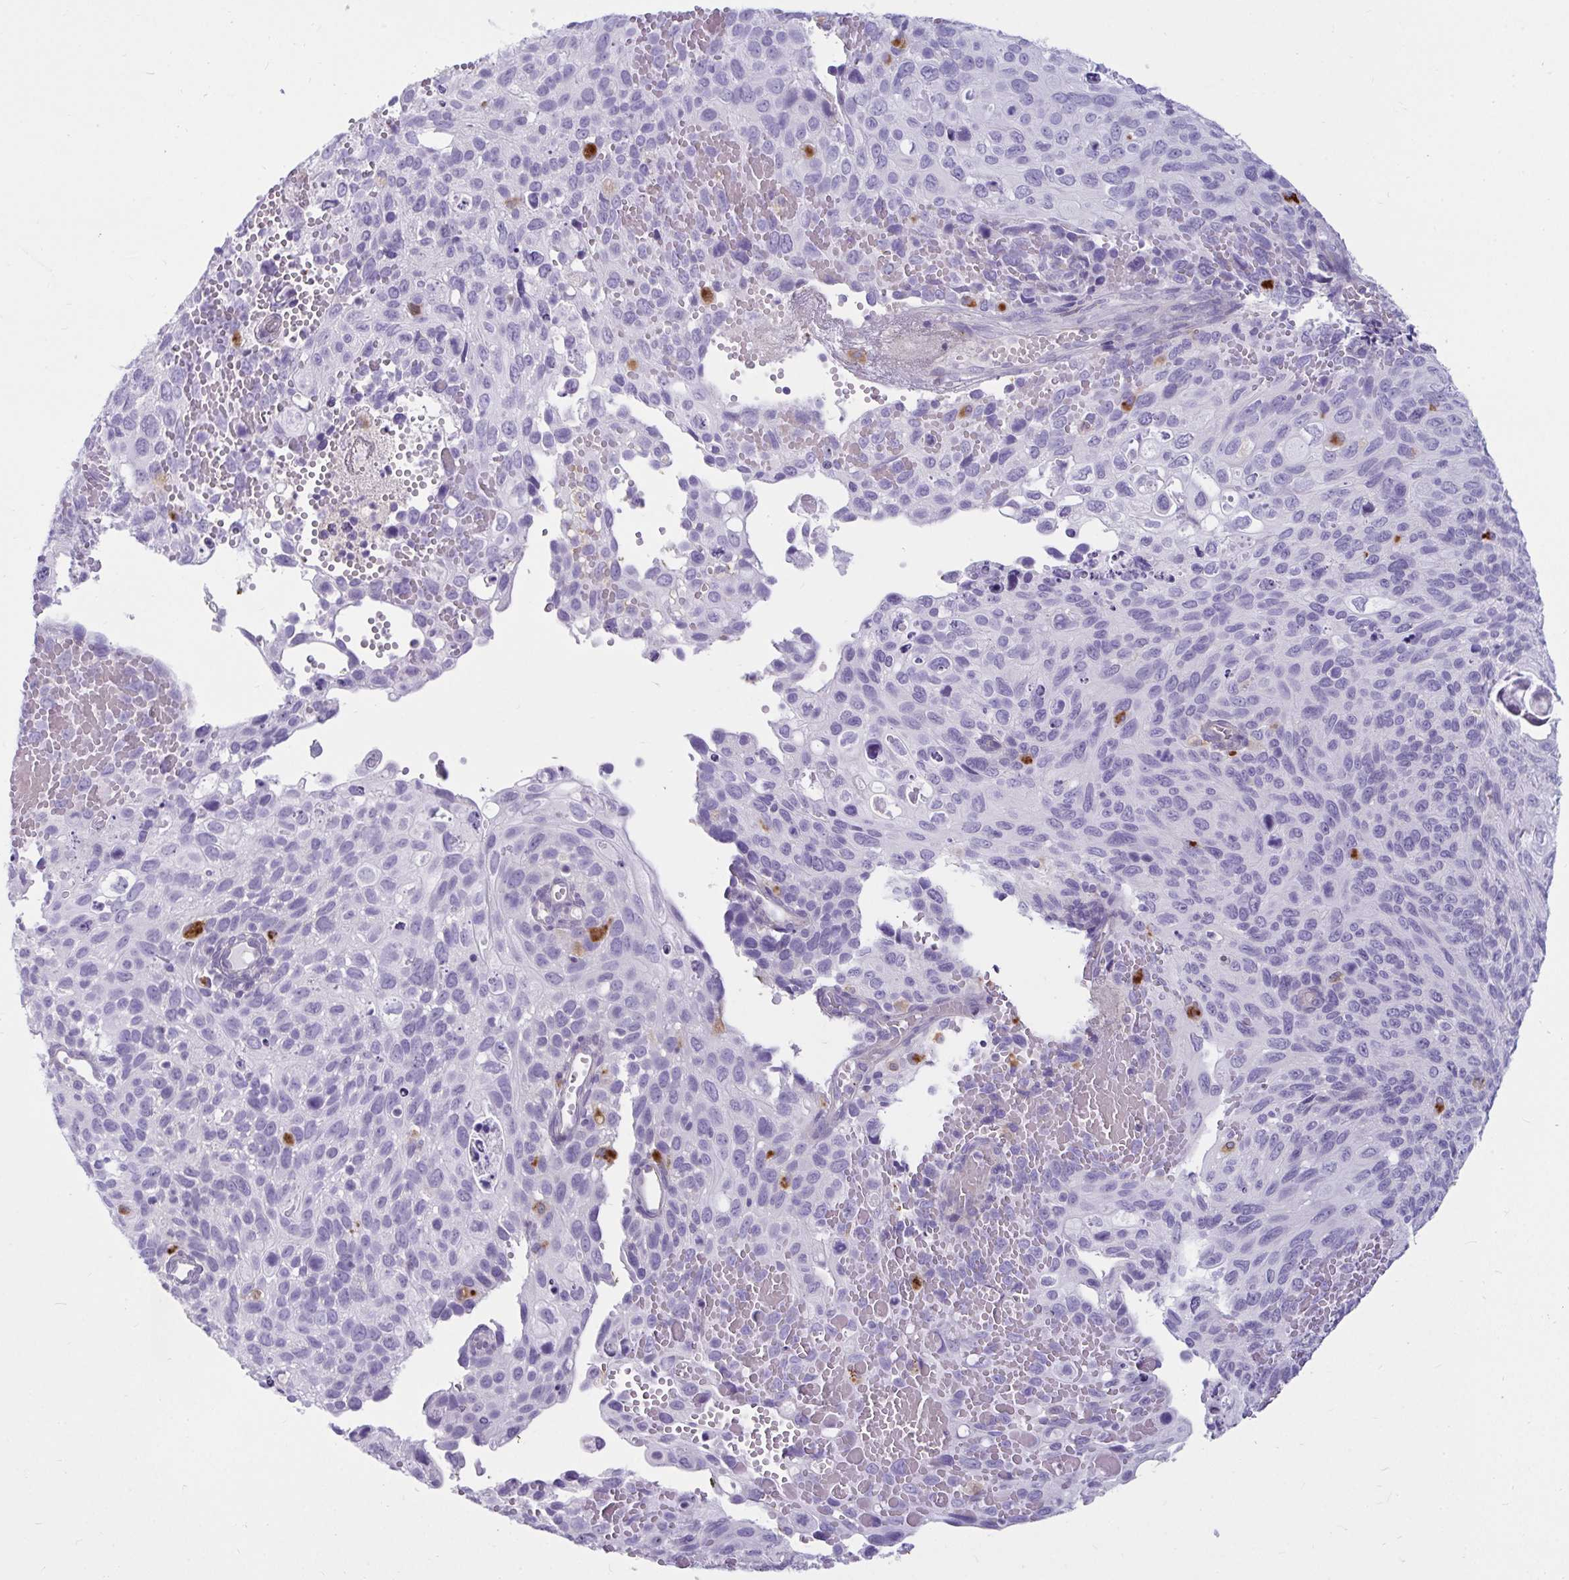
{"staining": {"intensity": "negative", "quantity": "none", "location": "none"}, "tissue": "cervical cancer", "cell_type": "Tumor cells", "image_type": "cancer", "snomed": [{"axis": "morphology", "description": "Squamous cell carcinoma, NOS"}, {"axis": "topography", "description": "Cervix"}], "caption": "Immunohistochemistry image of squamous cell carcinoma (cervical) stained for a protein (brown), which reveals no expression in tumor cells.", "gene": "CTSZ", "patient": {"sex": "female", "age": 70}}